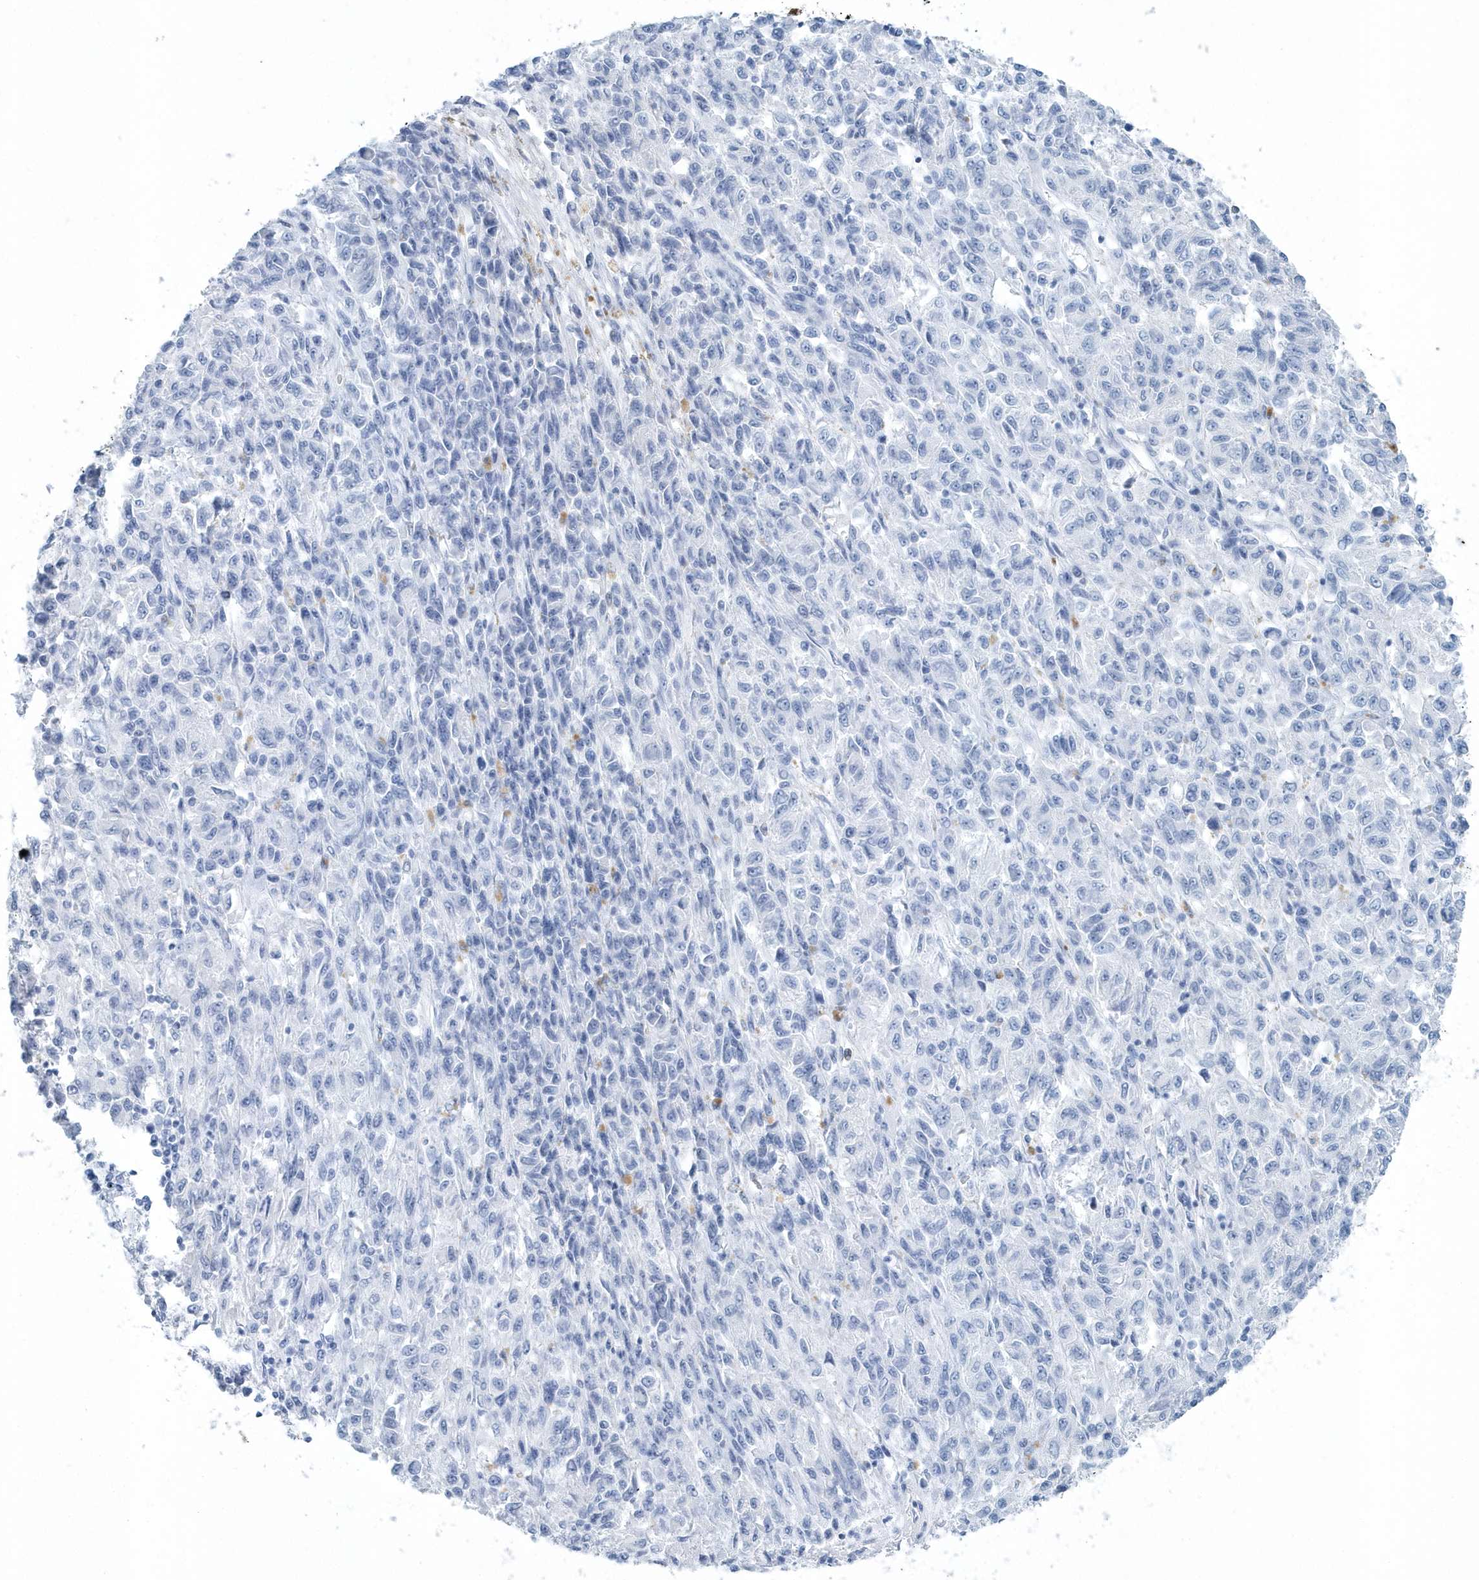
{"staining": {"intensity": "negative", "quantity": "none", "location": "none"}, "tissue": "melanoma", "cell_type": "Tumor cells", "image_type": "cancer", "snomed": [{"axis": "morphology", "description": "Malignant melanoma, Metastatic site"}, {"axis": "topography", "description": "Lung"}], "caption": "A histopathology image of human malignant melanoma (metastatic site) is negative for staining in tumor cells. (Stains: DAB immunohistochemistry (IHC) with hematoxylin counter stain, Microscopy: brightfield microscopy at high magnification).", "gene": "PTPRO", "patient": {"sex": "male", "age": 64}}